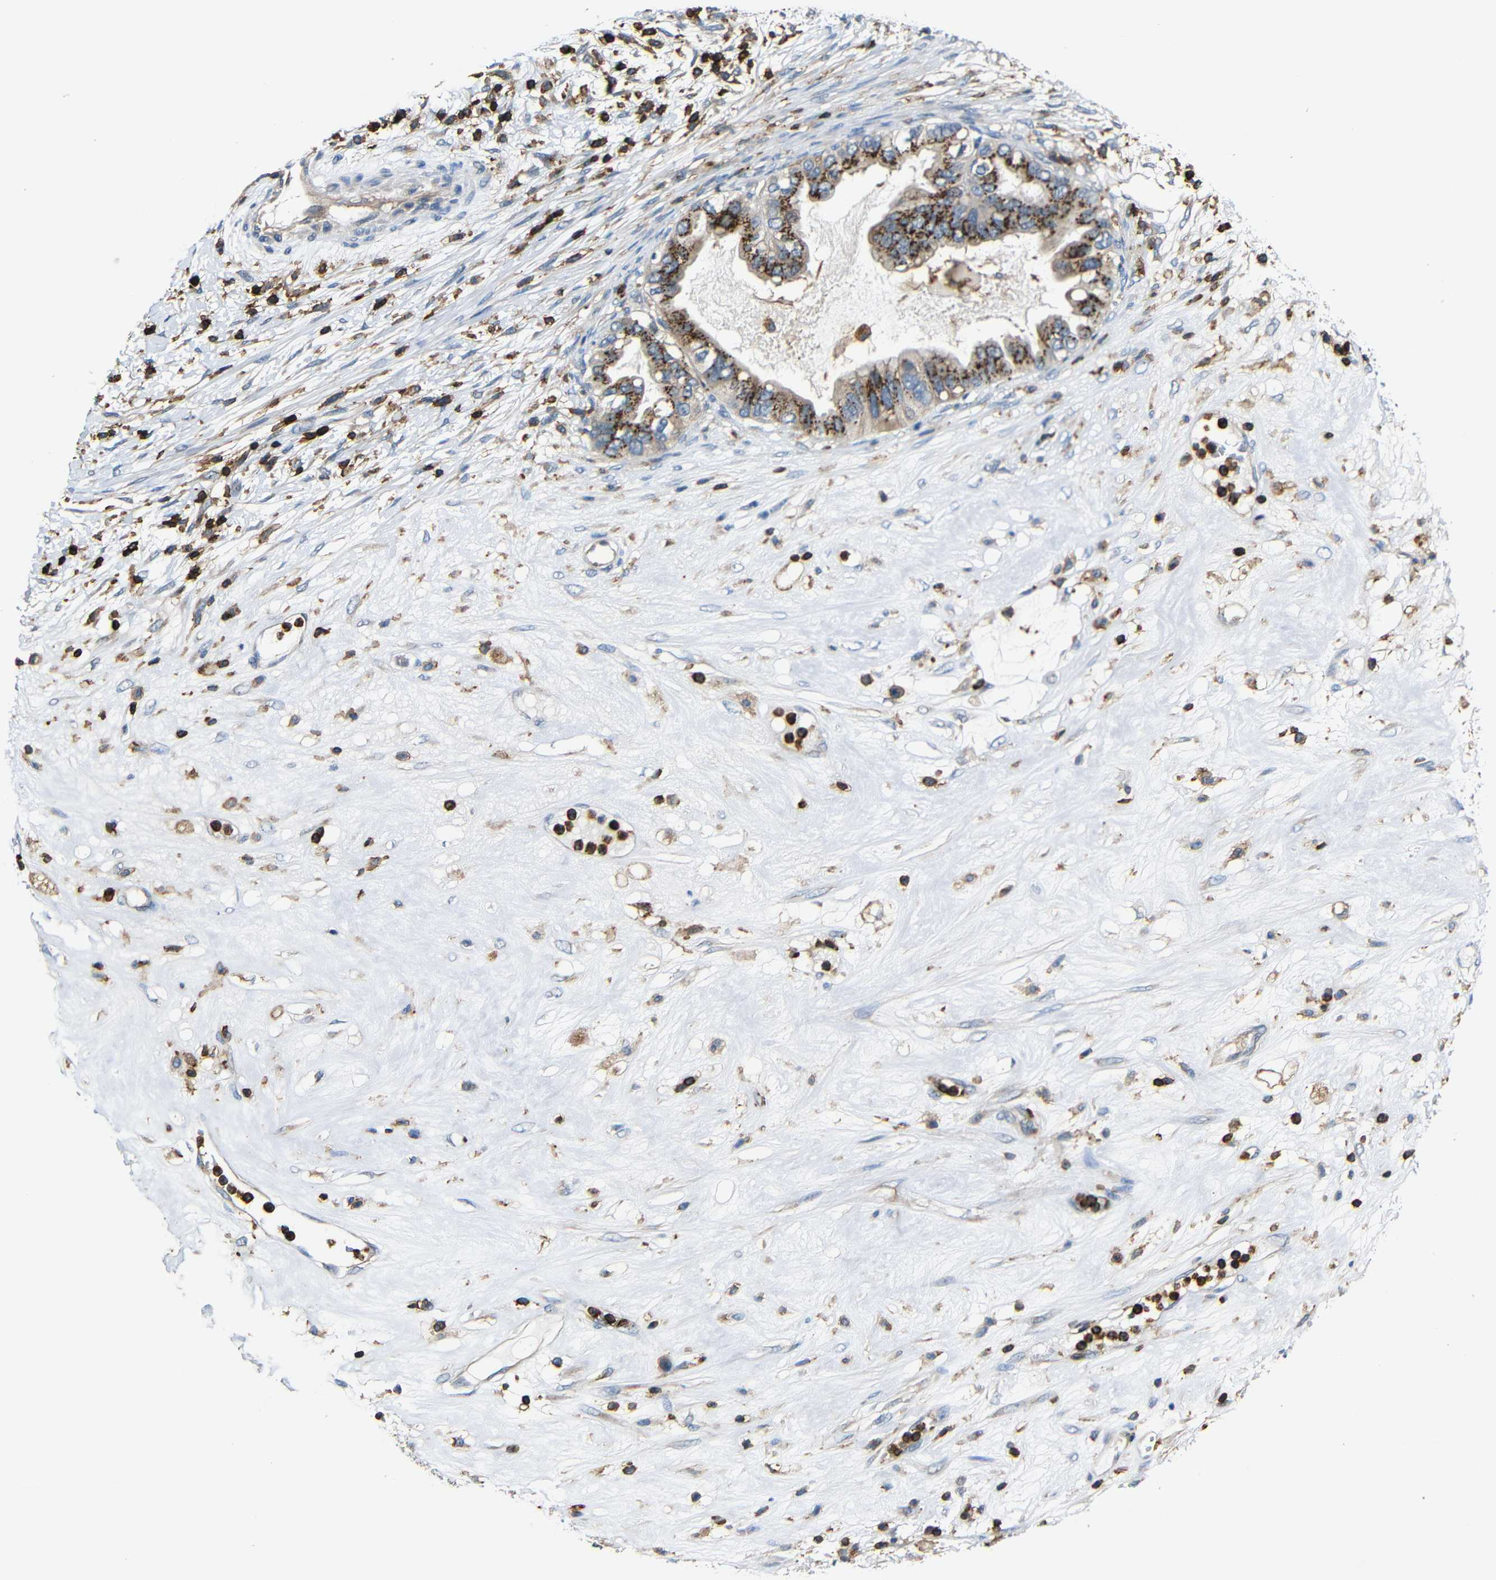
{"staining": {"intensity": "moderate", "quantity": ">75%", "location": "cytoplasmic/membranous"}, "tissue": "ovarian cancer", "cell_type": "Tumor cells", "image_type": "cancer", "snomed": [{"axis": "morphology", "description": "Cystadenocarcinoma, mucinous, NOS"}, {"axis": "topography", "description": "Ovary"}], "caption": "Ovarian cancer stained with immunohistochemistry shows moderate cytoplasmic/membranous staining in approximately >75% of tumor cells. The staining was performed using DAB (3,3'-diaminobenzidine), with brown indicating positive protein expression. Nuclei are stained blue with hematoxylin.", "gene": "P2RY12", "patient": {"sex": "female", "age": 80}}